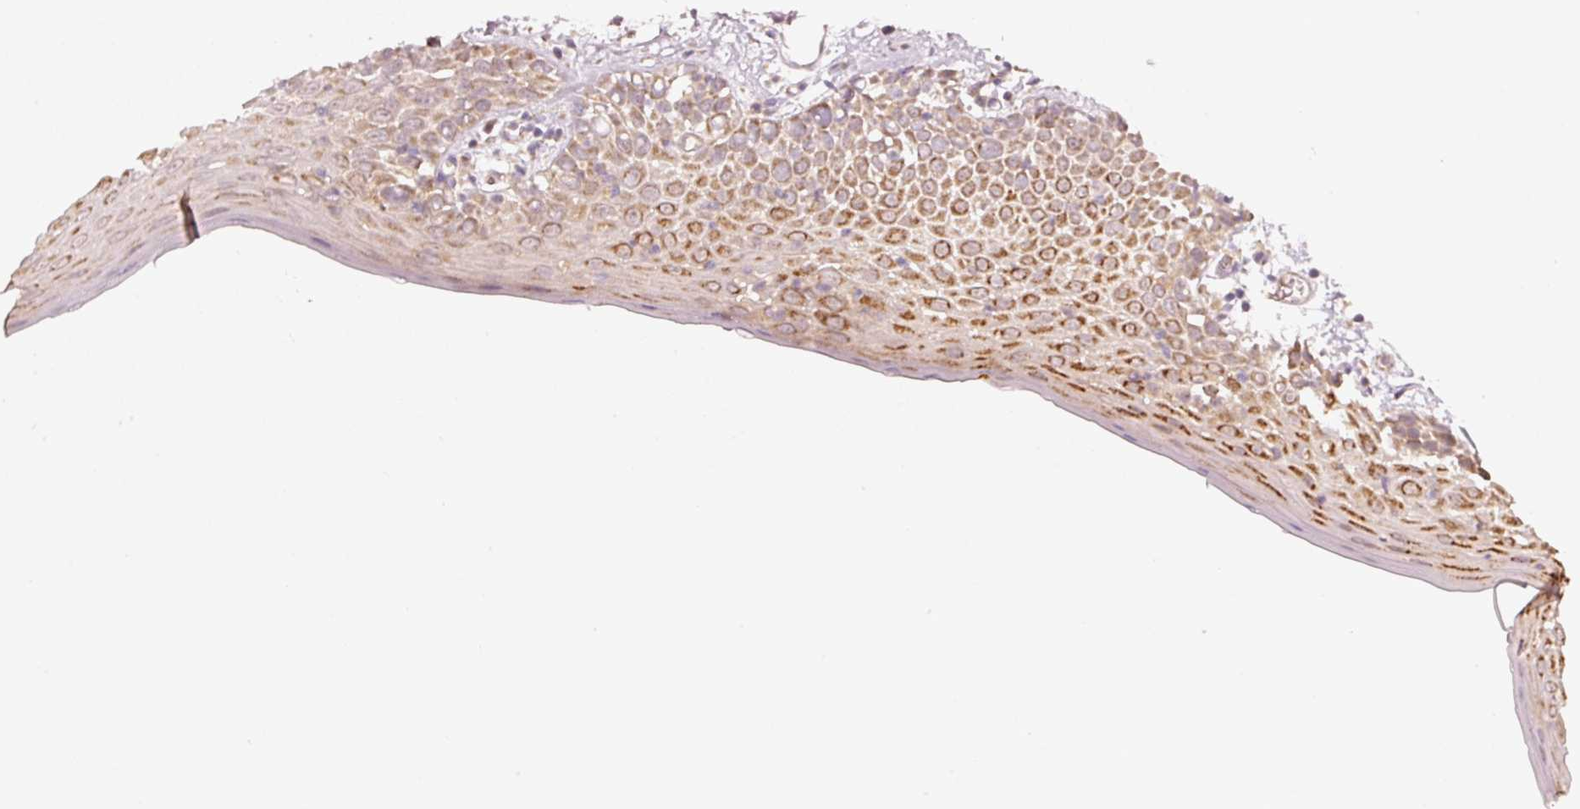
{"staining": {"intensity": "strong", "quantity": "25%-75%", "location": "cytoplasmic/membranous"}, "tissue": "oral mucosa", "cell_type": "Squamous epithelial cells", "image_type": "normal", "snomed": [{"axis": "morphology", "description": "Normal tissue, NOS"}, {"axis": "morphology", "description": "Squamous cell carcinoma, NOS"}, {"axis": "topography", "description": "Oral tissue"}, {"axis": "topography", "description": "Tounge, NOS"}, {"axis": "topography", "description": "Head-Neck"}], "caption": "Immunohistochemical staining of unremarkable human oral mucosa demonstrates strong cytoplasmic/membranous protein positivity in about 25%-75% of squamous epithelial cells. The staining was performed using DAB (3,3'-diaminobenzidine) to visualize the protein expression in brown, while the nuclei were stained in blue with hematoxylin (Magnification: 20x).", "gene": "ARHGAP22", "patient": {"sex": "male", "age": 76}}